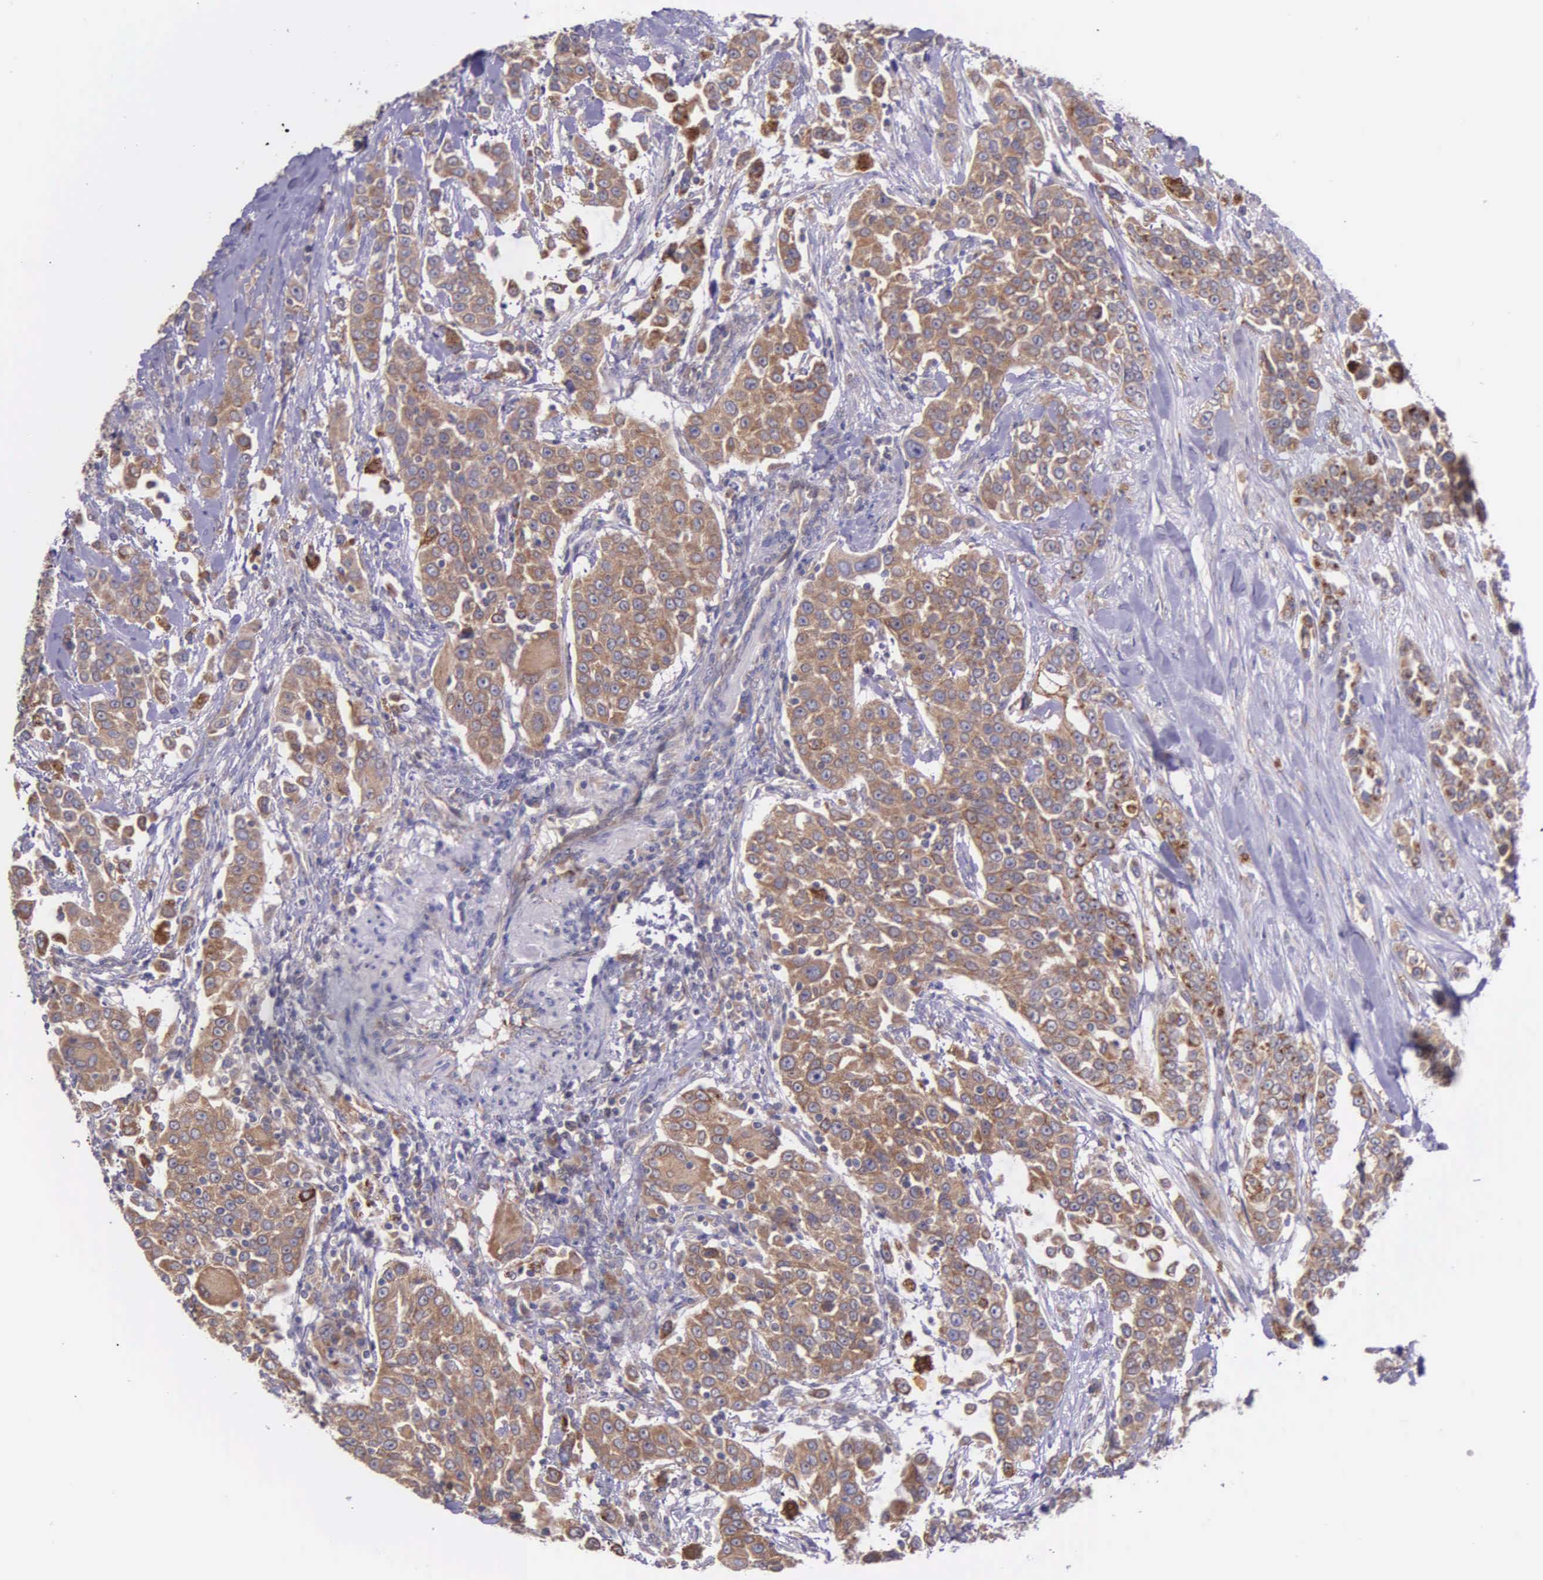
{"staining": {"intensity": "weak", "quantity": ">75%", "location": "cytoplasmic/membranous"}, "tissue": "urothelial cancer", "cell_type": "Tumor cells", "image_type": "cancer", "snomed": [{"axis": "morphology", "description": "Urothelial carcinoma, High grade"}, {"axis": "topography", "description": "Urinary bladder"}], "caption": "Immunohistochemical staining of human urothelial cancer reveals weak cytoplasmic/membranous protein staining in approximately >75% of tumor cells.", "gene": "NSDHL", "patient": {"sex": "female", "age": 80}}